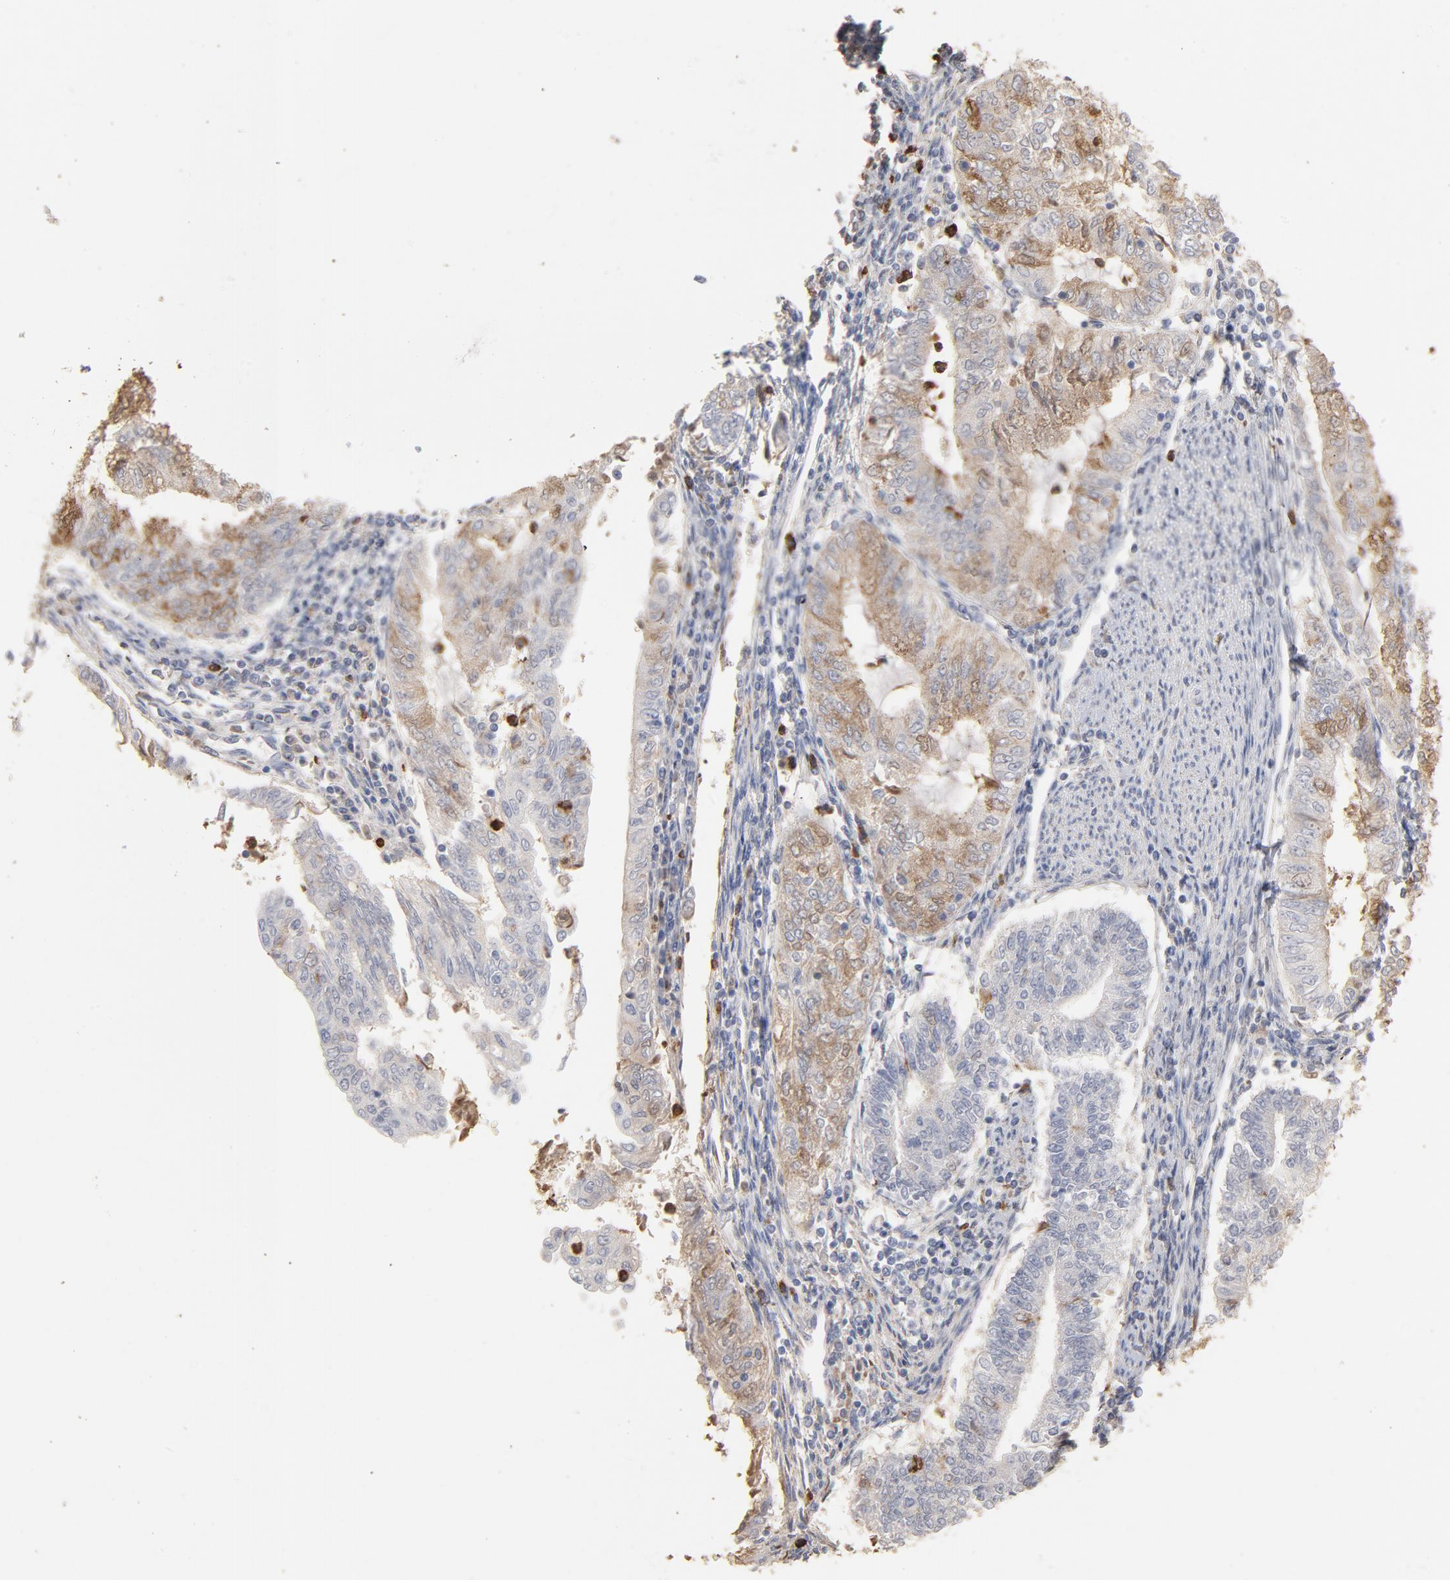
{"staining": {"intensity": "moderate", "quantity": "25%-75%", "location": "cytoplasmic/membranous"}, "tissue": "endometrial cancer", "cell_type": "Tumor cells", "image_type": "cancer", "snomed": [{"axis": "morphology", "description": "Adenocarcinoma, NOS"}, {"axis": "topography", "description": "Endometrium"}], "caption": "The histopathology image displays staining of endometrial cancer (adenocarcinoma), revealing moderate cytoplasmic/membranous protein positivity (brown color) within tumor cells.", "gene": "PNMA1", "patient": {"sex": "female", "age": 66}}